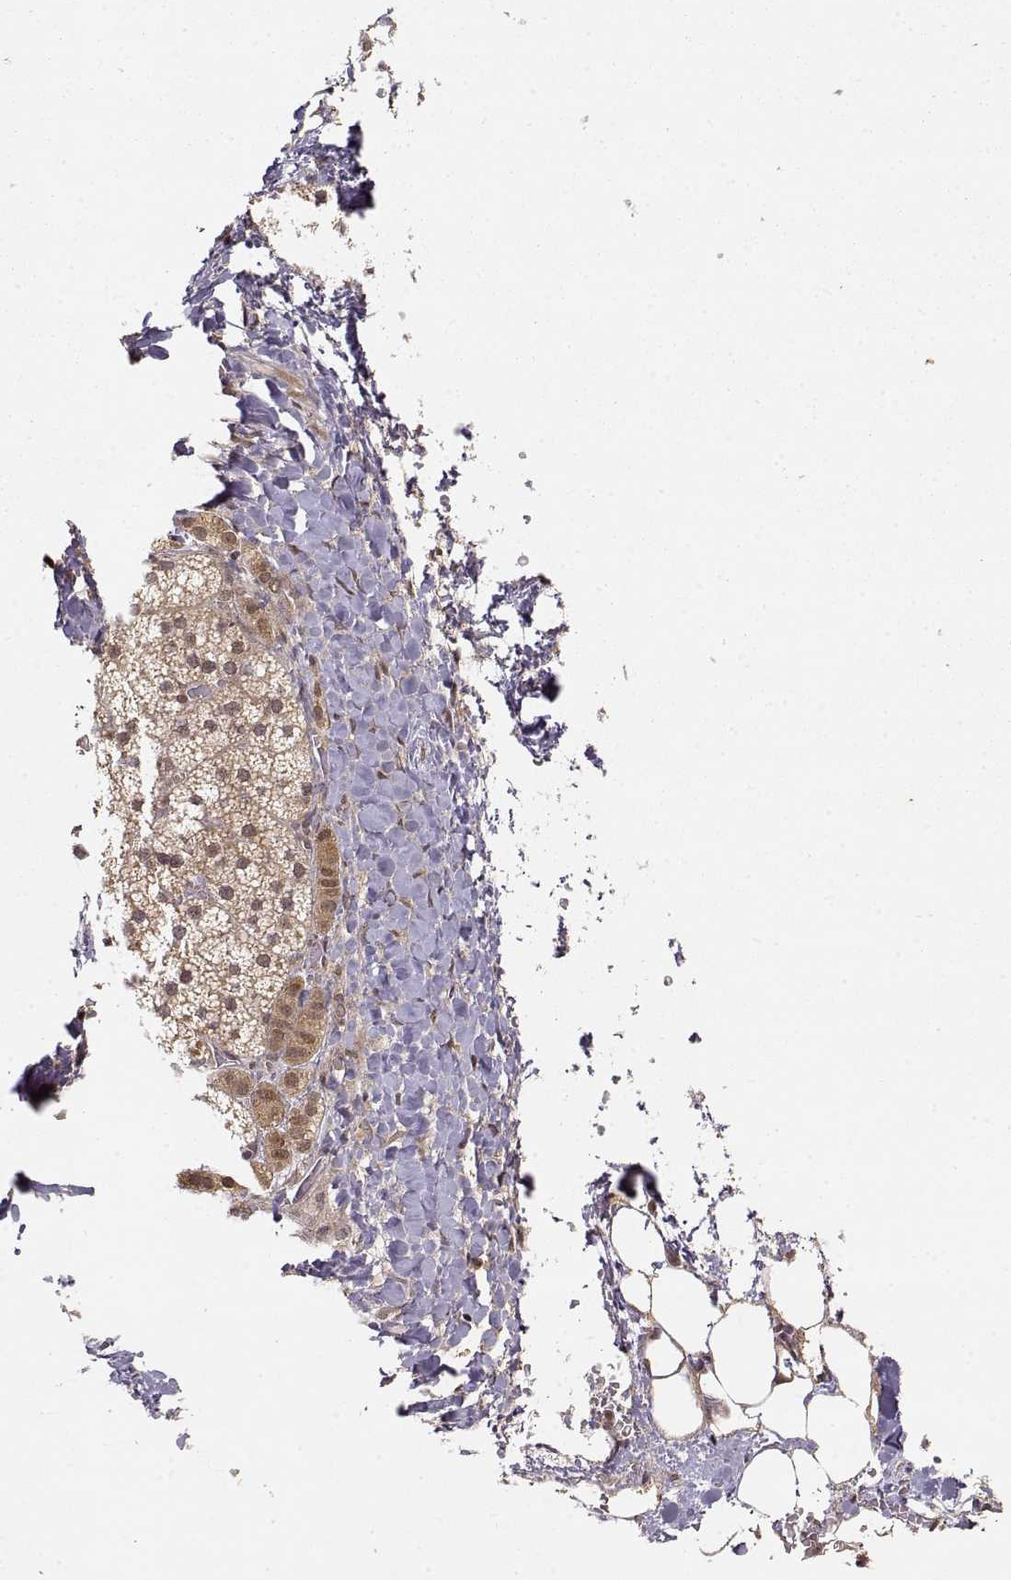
{"staining": {"intensity": "moderate", "quantity": ">75%", "location": "cytoplasmic/membranous,nuclear"}, "tissue": "adrenal gland", "cell_type": "Glandular cells", "image_type": "normal", "snomed": [{"axis": "morphology", "description": "Normal tissue, NOS"}, {"axis": "topography", "description": "Adrenal gland"}], "caption": "Protein expression analysis of benign human adrenal gland reveals moderate cytoplasmic/membranous,nuclear expression in approximately >75% of glandular cells. (DAB (3,3'-diaminobenzidine) = brown stain, brightfield microscopy at high magnification).", "gene": "MAEA", "patient": {"sex": "male", "age": 53}}